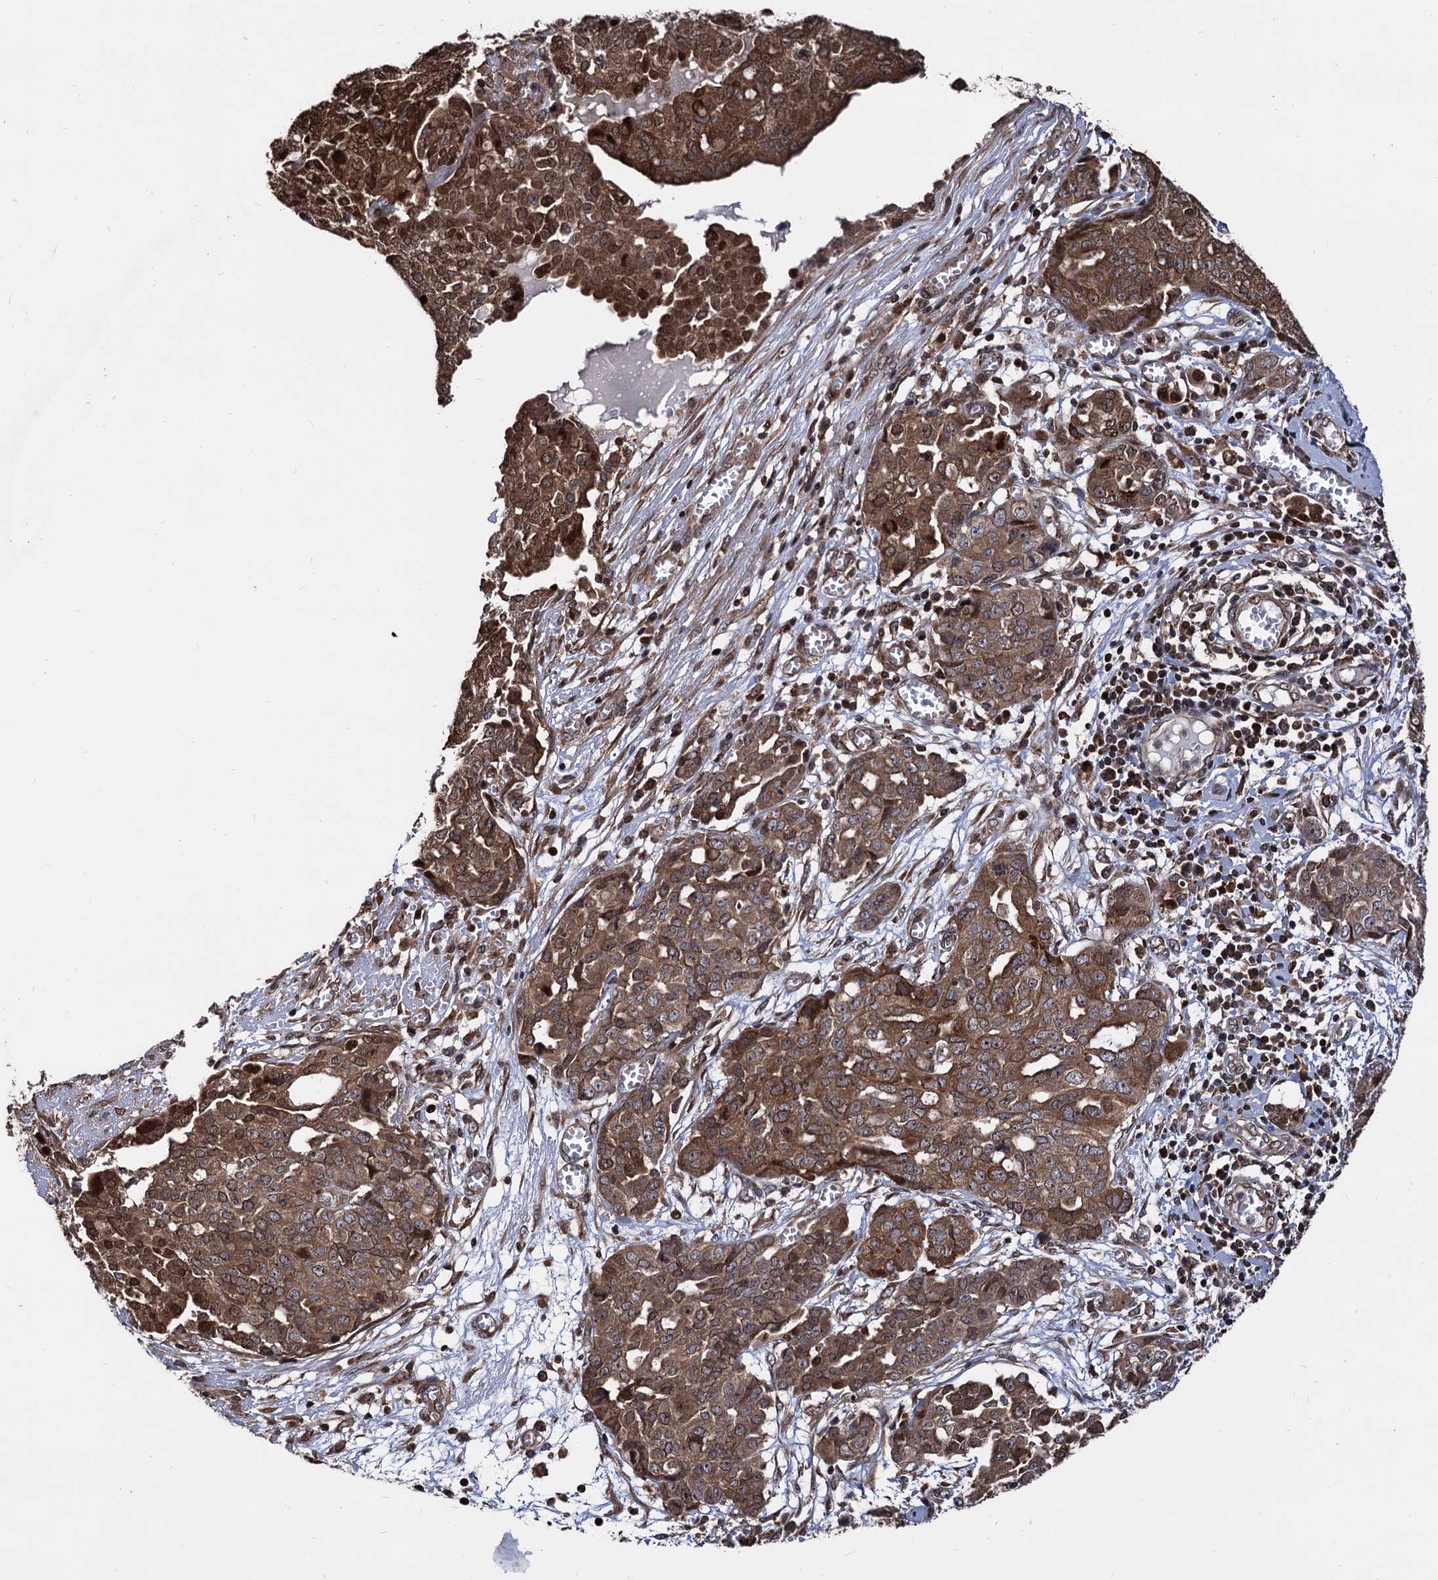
{"staining": {"intensity": "strong", "quantity": ">75%", "location": "cytoplasmic/membranous"}, "tissue": "ovarian cancer", "cell_type": "Tumor cells", "image_type": "cancer", "snomed": [{"axis": "morphology", "description": "Cystadenocarcinoma, serous, NOS"}, {"axis": "topography", "description": "Soft tissue"}, {"axis": "topography", "description": "Ovary"}], "caption": "Immunohistochemical staining of ovarian cancer reveals high levels of strong cytoplasmic/membranous protein positivity in approximately >75% of tumor cells.", "gene": "ANKRD12", "patient": {"sex": "female", "age": 57}}